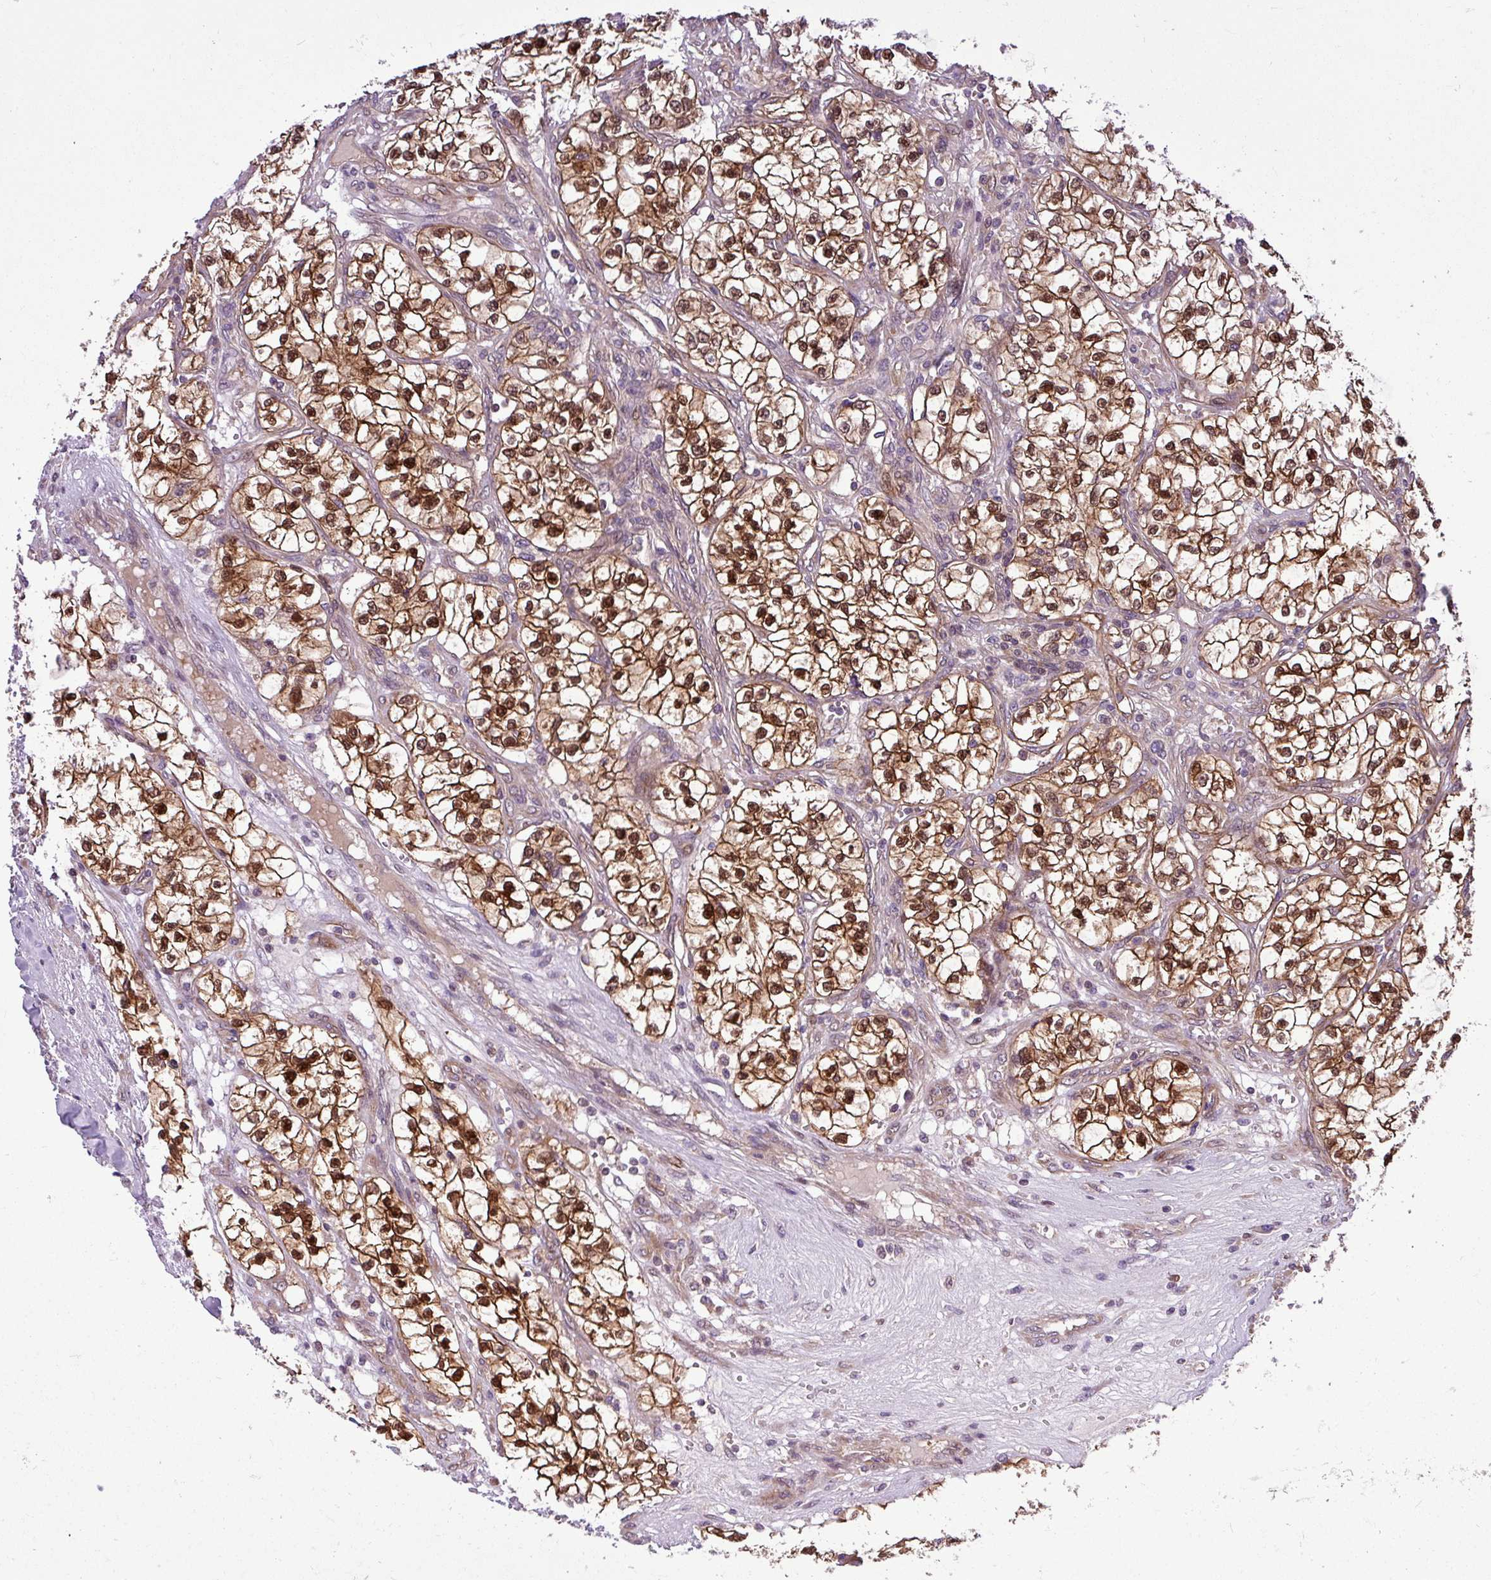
{"staining": {"intensity": "strong", "quantity": ">75%", "location": "cytoplasmic/membranous,nuclear"}, "tissue": "renal cancer", "cell_type": "Tumor cells", "image_type": "cancer", "snomed": [{"axis": "morphology", "description": "Adenocarcinoma, NOS"}, {"axis": "topography", "description": "Kidney"}], "caption": "Human renal adenocarcinoma stained for a protein (brown) shows strong cytoplasmic/membranous and nuclear positive positivity in approximately >75% of tumor cells.", "gene": "CARHSP1", "patient": {"sex": "female", "age": 57}}